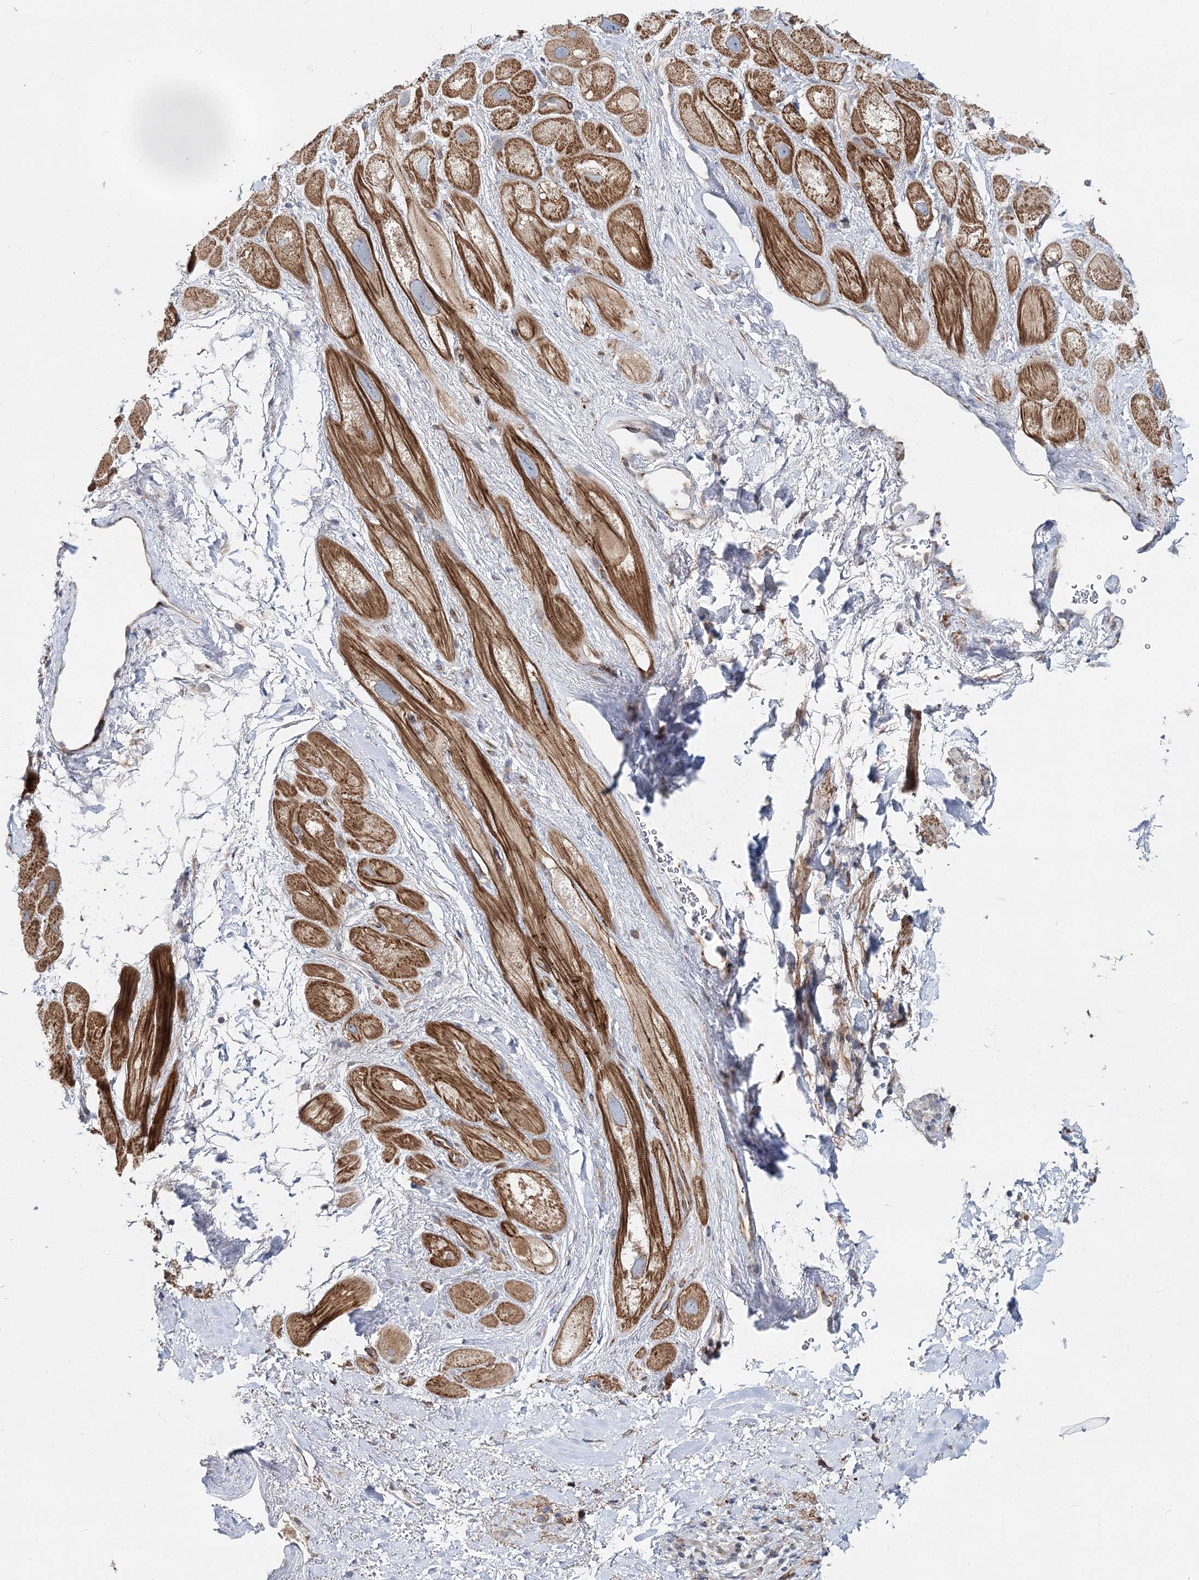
{"staining": {"intensity": "strong", "quantity": ">75%", "location": "cytoplasmic/membranous"}, "tissue": "heart muscle", "cell_type": "Cardiomyocytes", "image_type": "normal", "snomed": [{"axis": "morphology", "description": "Normal tissue, NOS"}, {"axis": "topography", "description": "Heart"}], "caption": "A brown stain shows strong cytoplasmic/membranous positivity of a protein in cardiomyocytes of benign heart muscle.", "gene": "NBAS", "patient": {"sex": "male", "age": 49}}